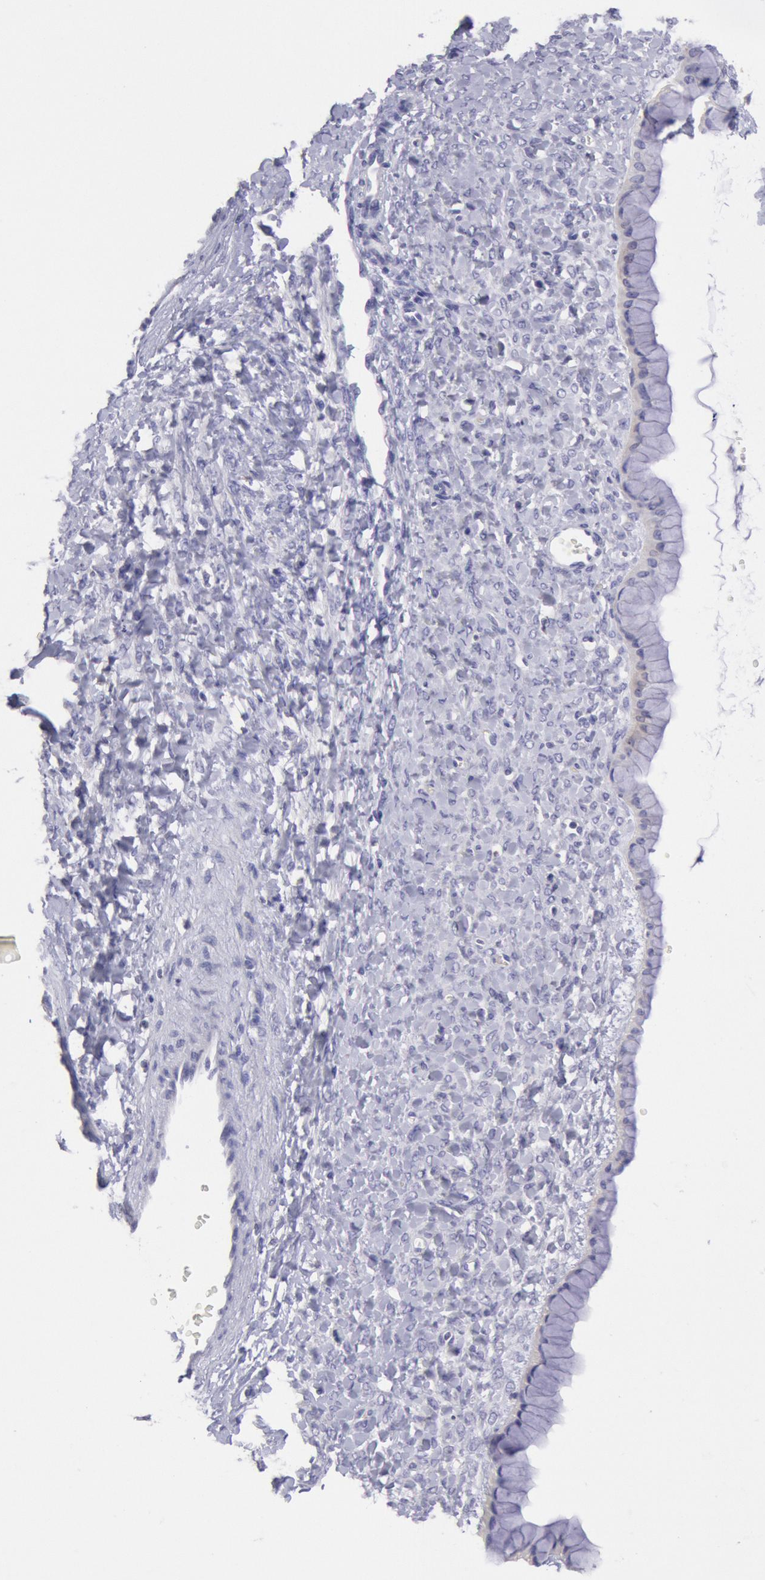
{"staining": {"intensity": "negative", "quantity": "none", "location": "none"}, "tissue": "ovarian cancer", "cell_type": "Tumor cells", "image_type": "cancer", "snomed": [{"axis": "morphology", "description": "Cystadenocarcinoma, mucinous, NOS"}, {"axis": "topography", "description": "Ovary"}], "caption": "A histopathology image of ovarian cancer stained for a protein reveals no brown staining in tumor cells.", "gene": "MYH7", "patient": {"sex": "female", "age": 25}}